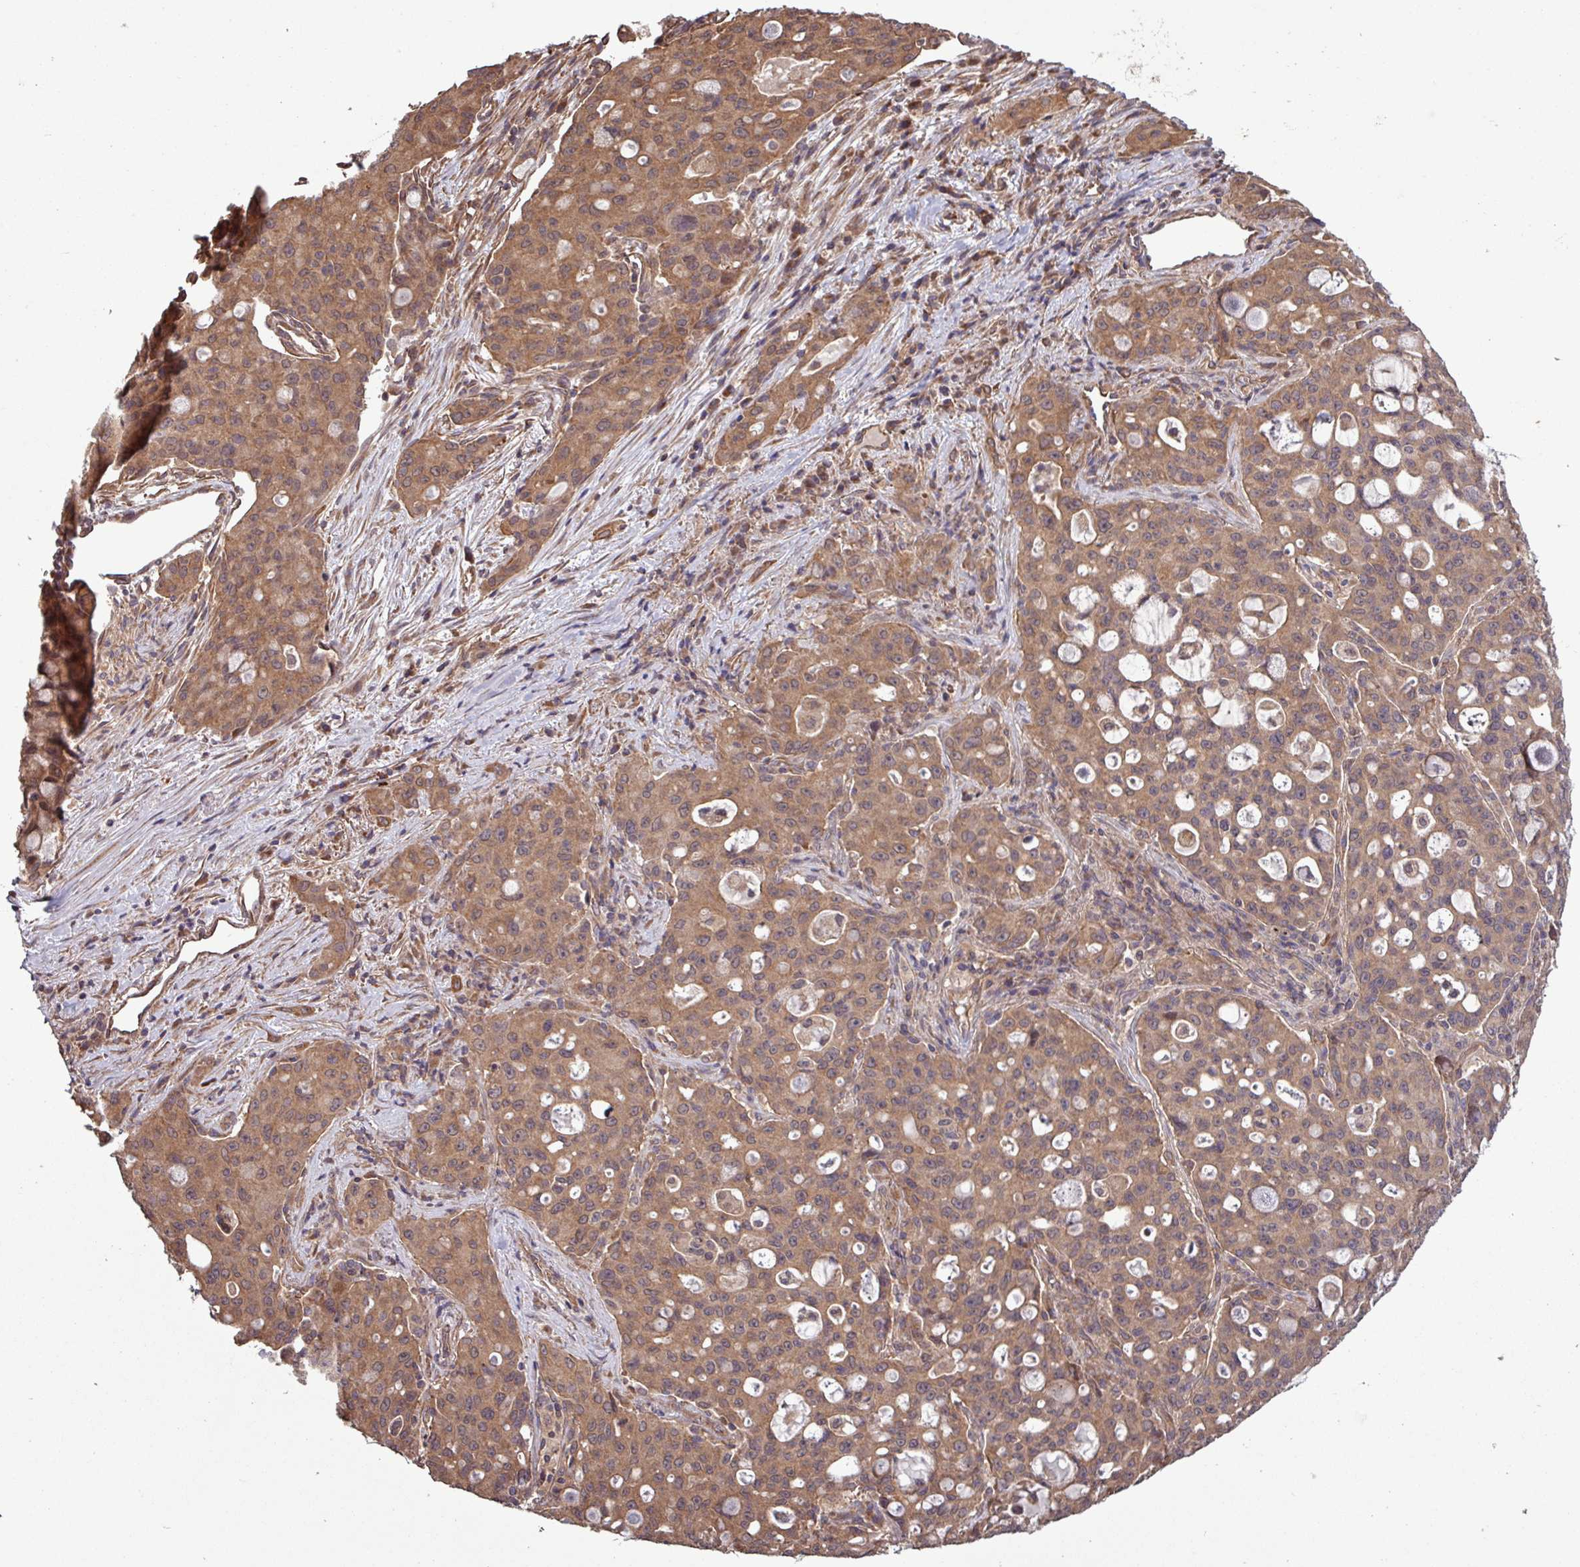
{"staining": {"intensity": "moderate", "quantity": ">75%", "location": "cytoplasmic/membranous"}, "tissue": "lung cancer", "cell_type": "Tumor cells", "image_type": "cancer", "snomed": [{"axis": "morphology", "description": "Adenocarcinoma, NOS"}, {"axis": "topography", "description": "Lung"}], "caption": "High-magnification brightfield microscopy of lung cancer (adenocarcinoma) stained with DAB (3,3'-diaminobenzidine) (brown) and counterstained with hematoxylin (blue). tumor cells exhibit moderate cytoplasmic/membranous positivity is identified in about>75% of cells.", "gene": "TRABD2A", "patient": {"sex": "female", "age": 44}}